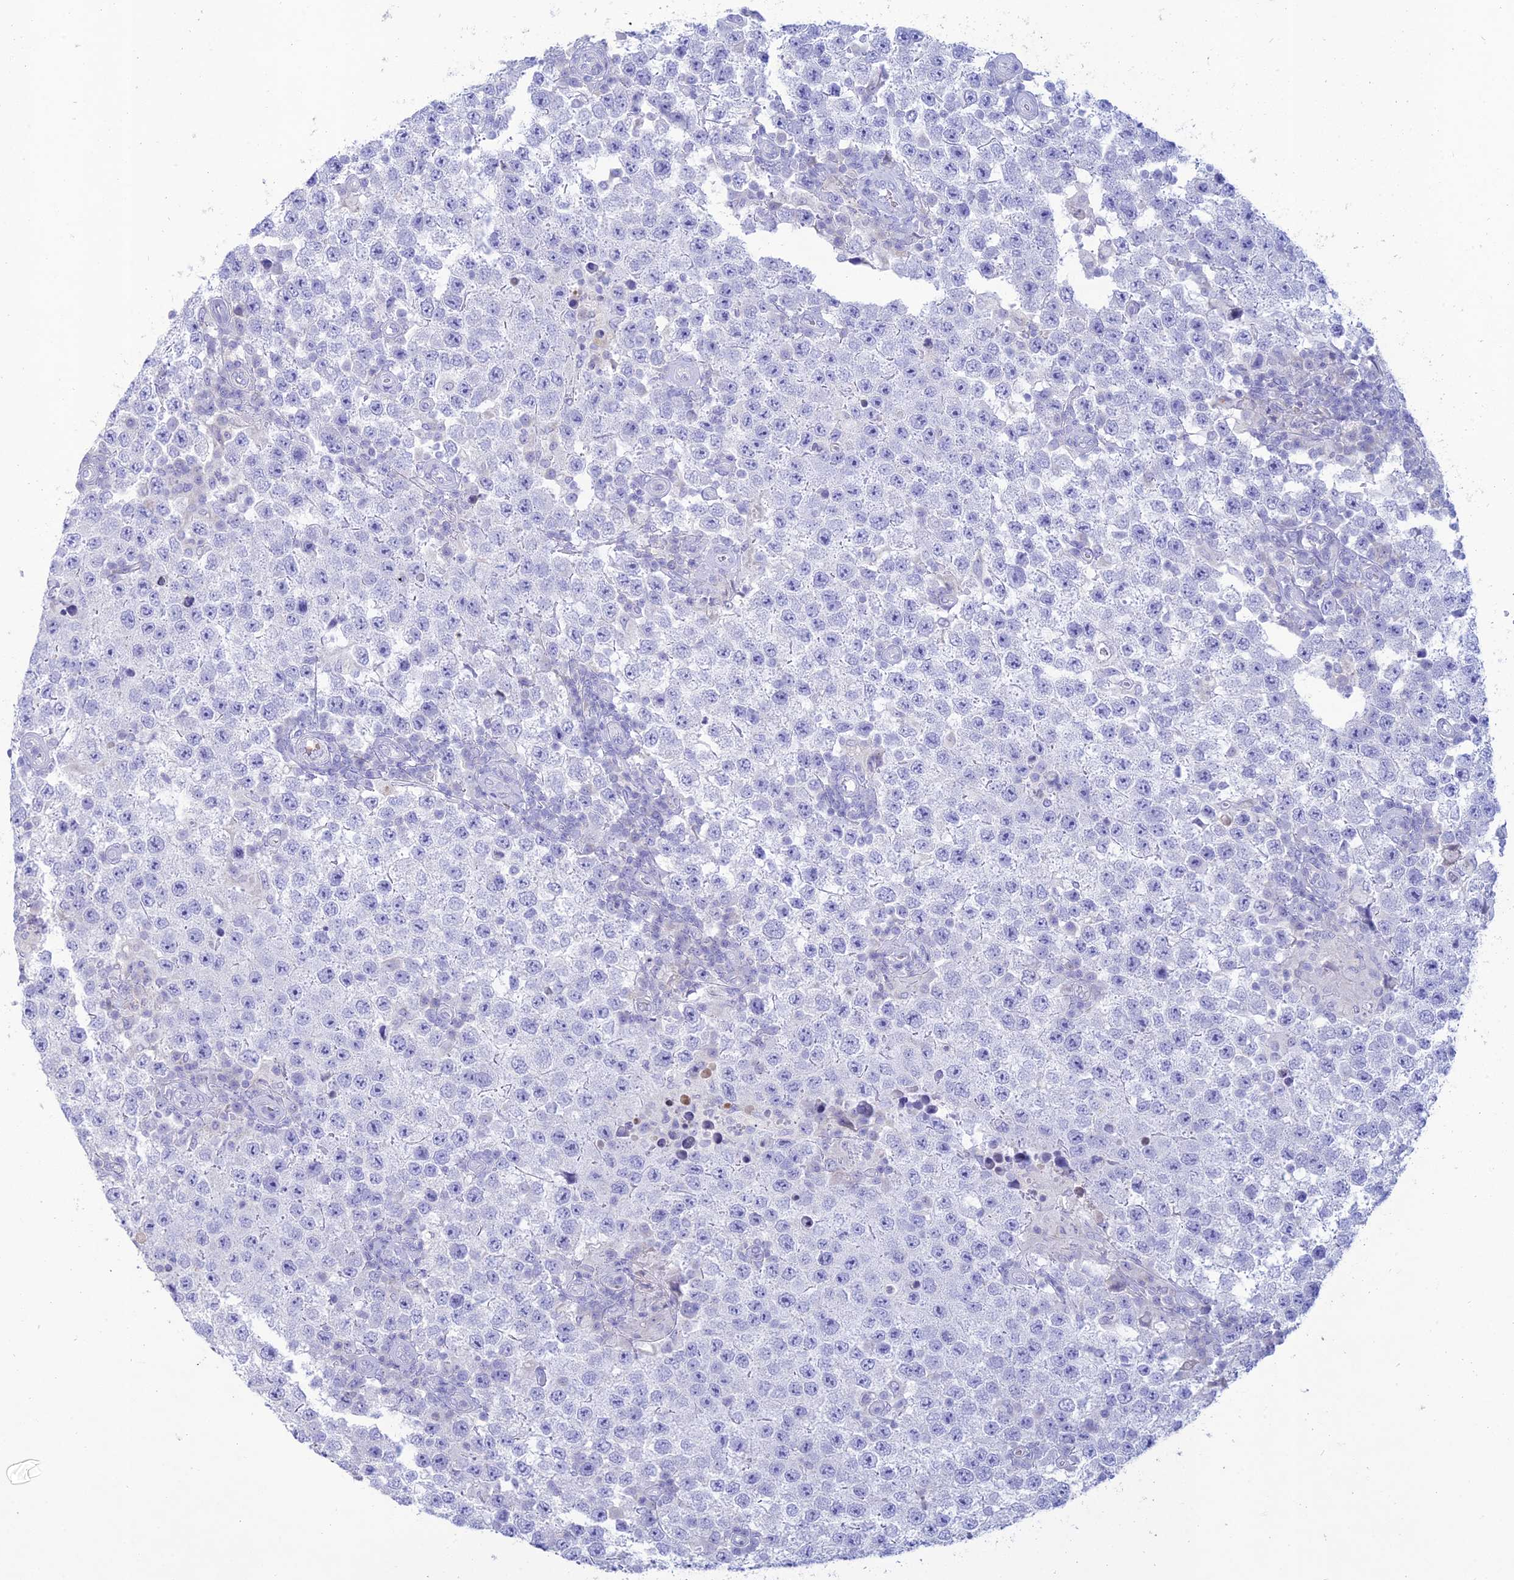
{"staining": {"intensity": "negative", "quantity": "none", "location": "none"}, "tissue": "testis cancer", "cell_type": "Tumor cells", "image_type": "cancer", "snomed": [{"axis": "morphology", "description": "Normal tissue, NOS"}, {"axis": "morphology", "description": "Urothelial carcinoma, High grade"}, {"axis": "morphology", "description": "Seminoma, NOS"}, {"axis": "morphology", "description": "Carcinoma, Embryonal, NOS"}, {"axis": "topography", "description": "Urinary bladder"}, {"axis": "topography", "description": "Testis"}], "caption": "High power microscopy micrograph of an immunohistochemistry (IHC) micrograph of testis urothelial carcinoma (high-grade), revealing no significant expression in tumor cells.", "gene": "MAL2", "patient": {"sex": "male", "age": 41}}